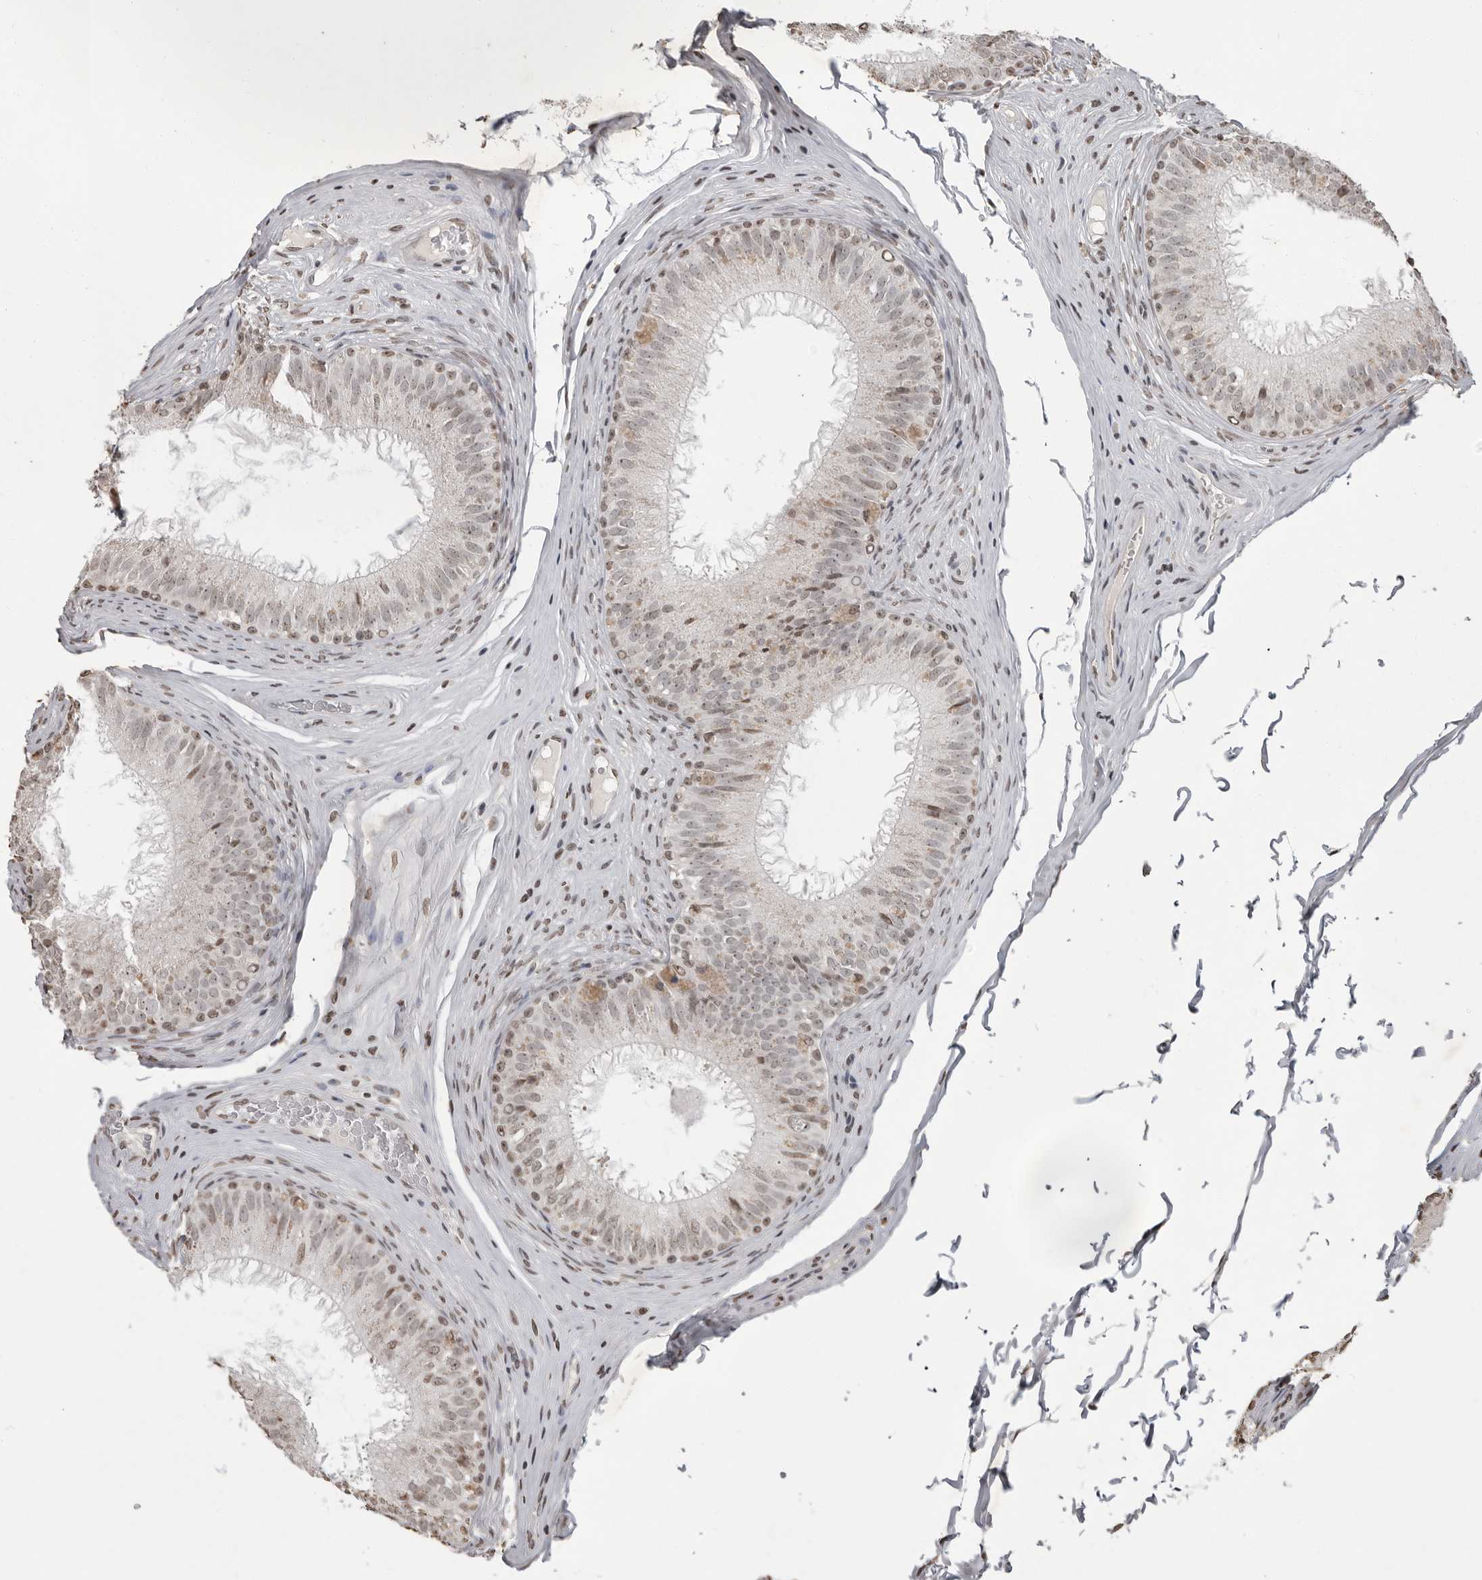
{"staining": {"intensity": "weak", "quantity": "25%-75%", "location": "nuclear"}, "tissue": "epididymis", "cell_type": "Glandular cells", "image_type": "normal", "snomed": [{"axis": "morphology", "description": "Normal tissue, NOS"}, {"axis": "topography", "description": "Epididymis"}], "caption": "This histopathology image demonstrates normal epididymis stained with IHC to label a protein in brown. The nuclear of glandular cells show weak positivity for the protein. Nuclei are counter-stained blue.", "gene": "WDR45", "patient": {"sex": "male", "age": 32}}